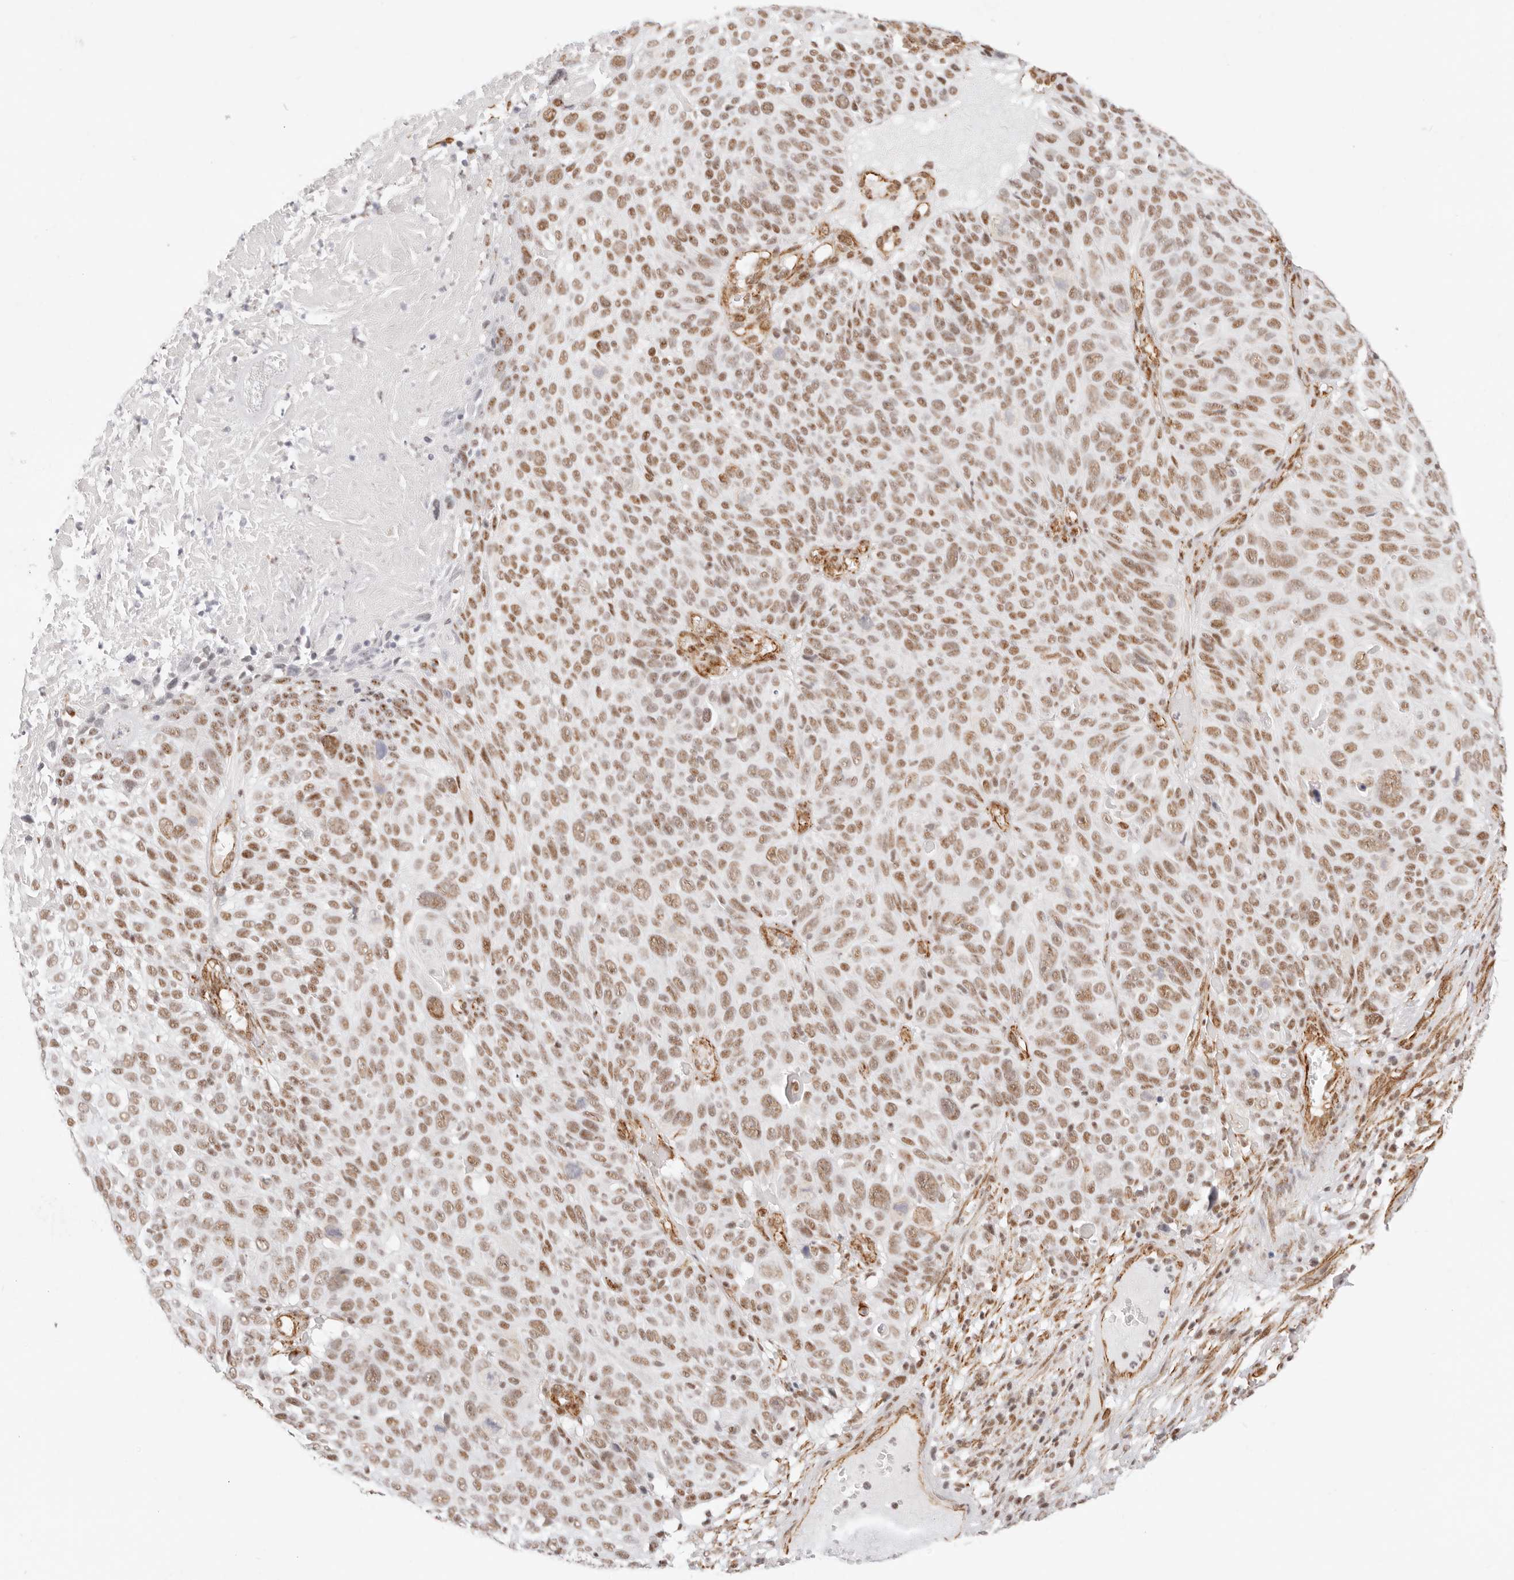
{"staining": {"intensity": "moderate", "quantity": ">75%", "location": "nuclear"}, "tissue": "cervical cancer", "cell_type": "Tumor cells", "image_type": "cancer", "snomed": [{"axis": "morphology", "description": "Squamous cell carcinoma, NOS"}, {"axis": "topography", "description": "Cervix"}], "caption": "Human cervical squamous cell carcinoma stained with a protein marker shows moderate staining in tumor cells.", "gene": "ZC3H11A", "patient": {"sex": "female", "age": 74}}